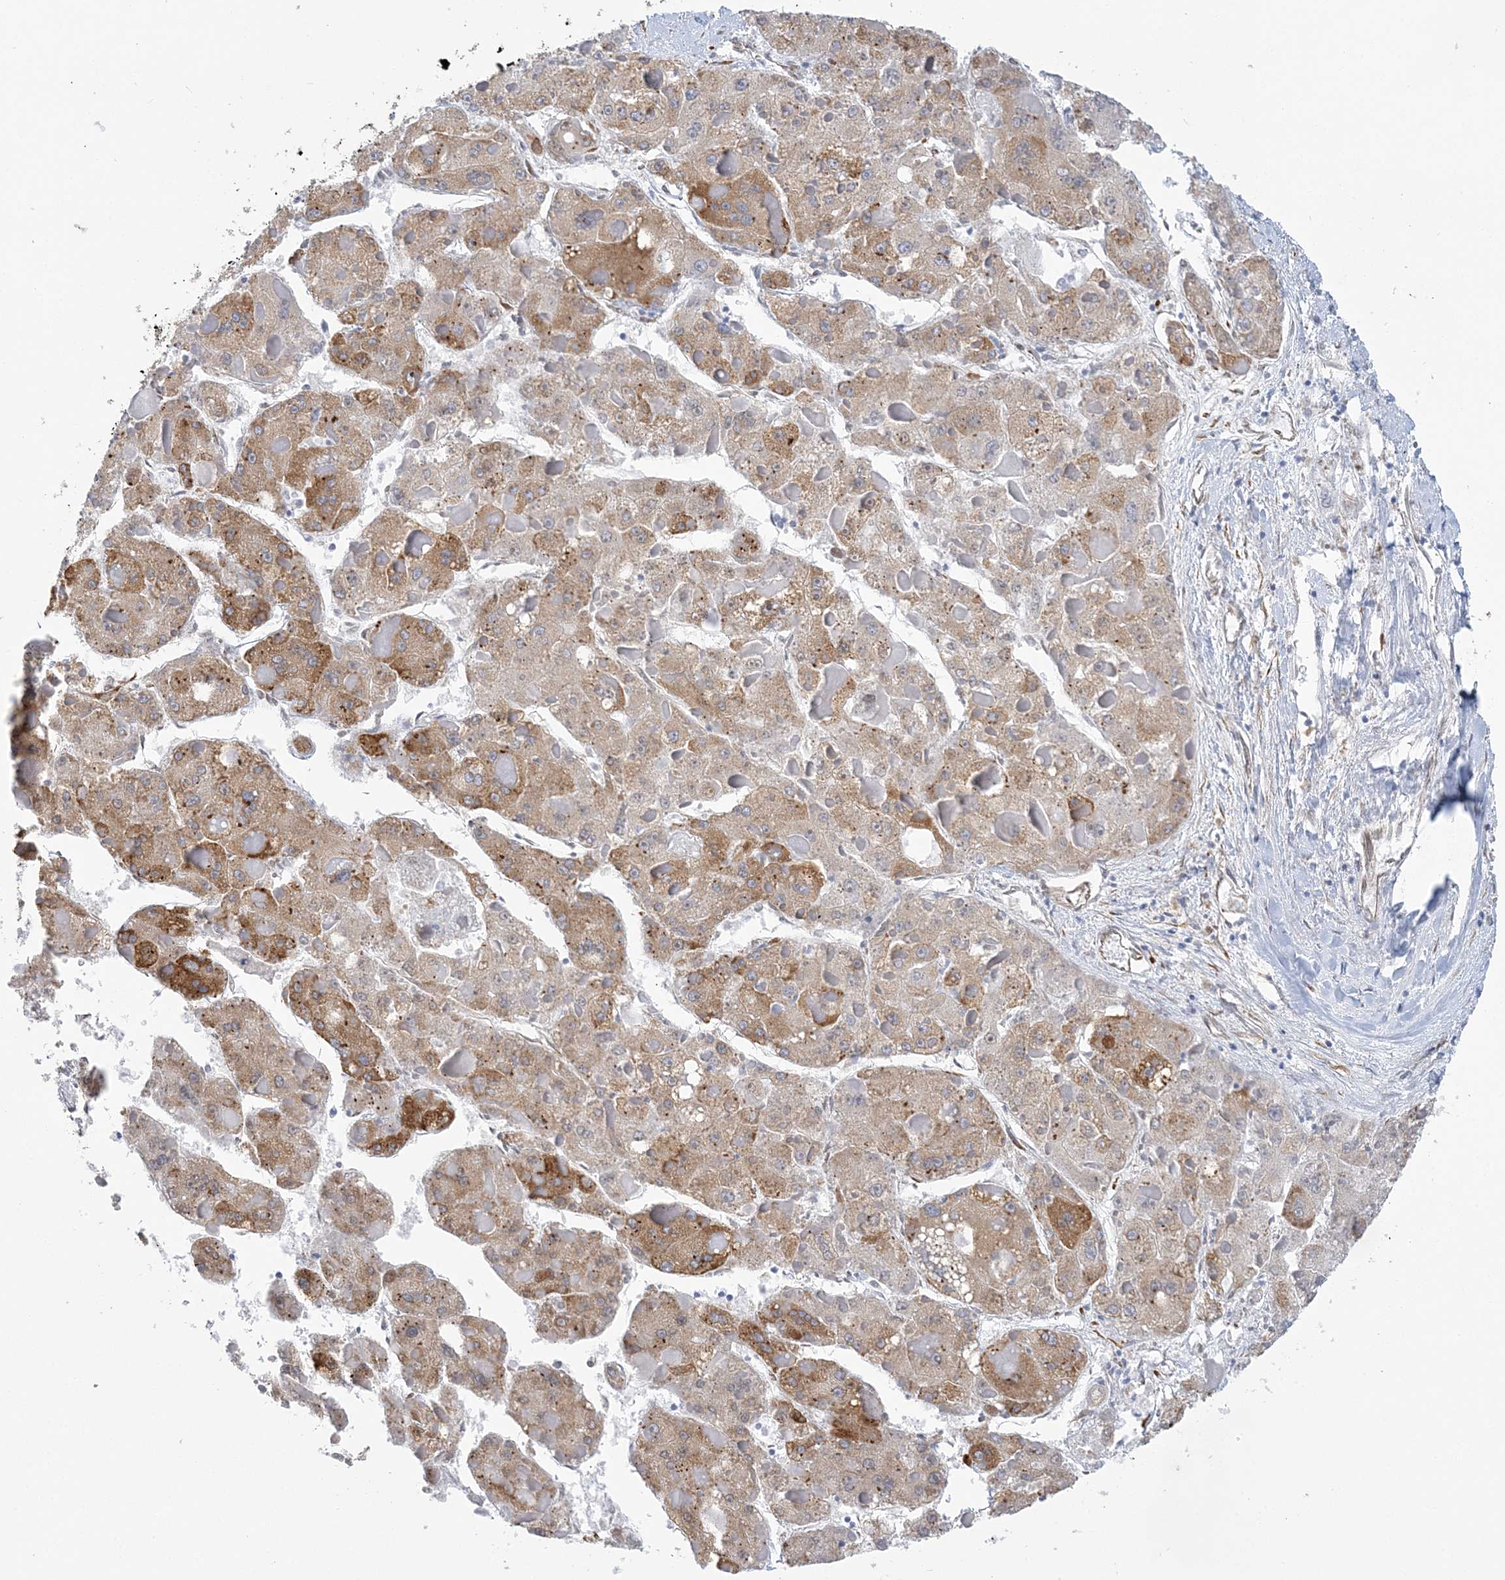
{"staining": {"intensity": "moderate", "quantity": "25%-75%", "location": "cytoplasmic/membranous"}, "tissue": "liver cancer", "cell_type": "Tumor cells", "image_type": "cancer", "snomed": [{"axis": "morphology", "description": "Carcinoma, Hepatocellular, NOS"}, {"axis": "topography", "description": "Liver"}], "caption": "Approximately 25%-75% of tumor cells in hepatocellular carcinoma (liver) show moderate cytoplasmic/membranous protein expression as visualized by brown immunohistochemical staining.", "gene": "PLEKHG4B", "patient": {"sex": "female", "age": 73}}